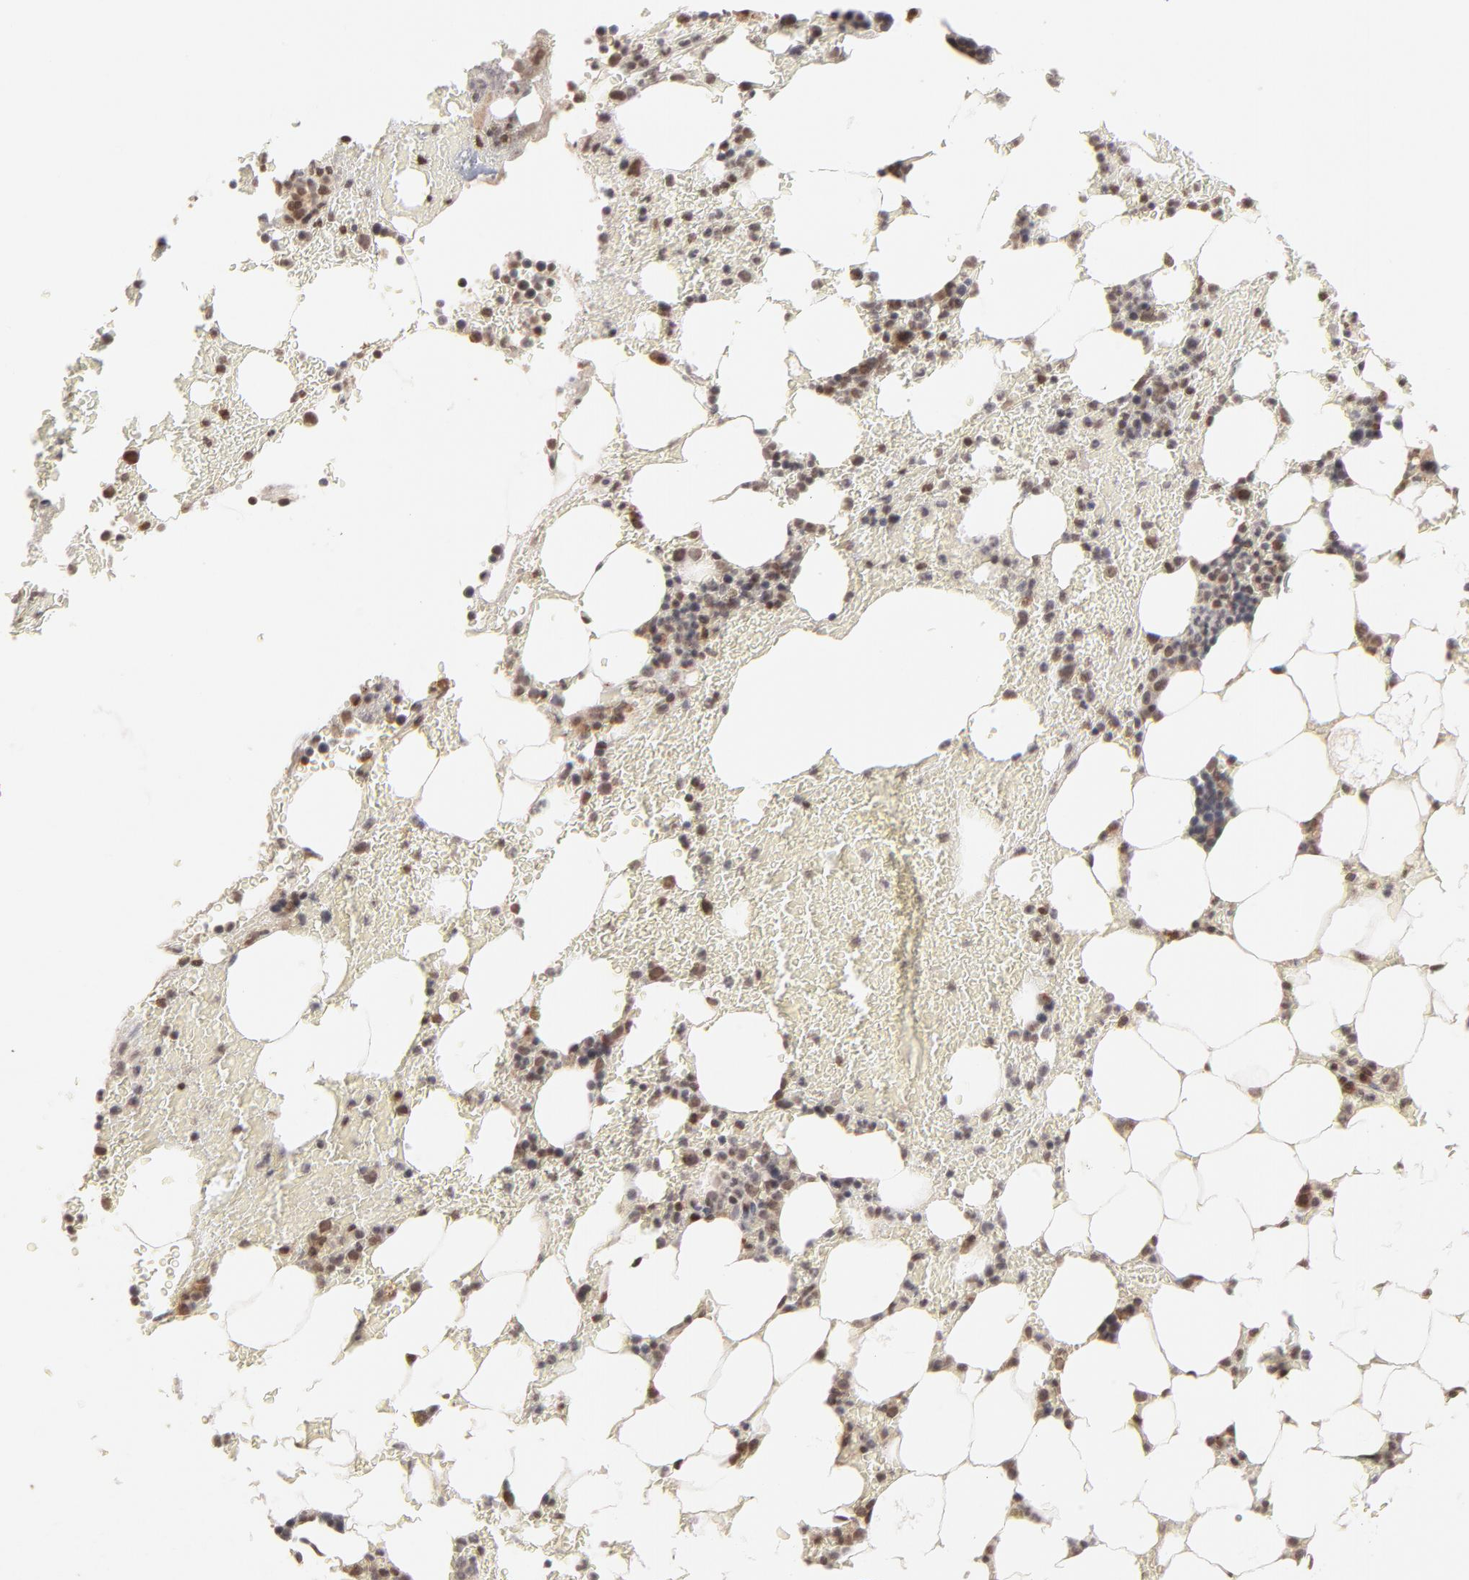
{"staining": {"intensity": "moderate", "quantity": "25%-75%", "location": "cytoplasmic/membranous,nuclear"}, "tissue": "bone marrow", "cell_type": "Hematopoietic cells", "image_type": "normal", "snomed": [{"axis": "morphology", "description": "Normal tissue, NOS"}, {"axis": "topography", "description": "Bone marrow"}], "caption": "Human bone marrow stained with a brown dye demonstrates moderate cytoplasmic/membranous,nuclear positive positivity in approximately 25%-75% of hematopoietic cells.", "gene": "ARIH1", "patient": {"sex": "female", "age": 73}}